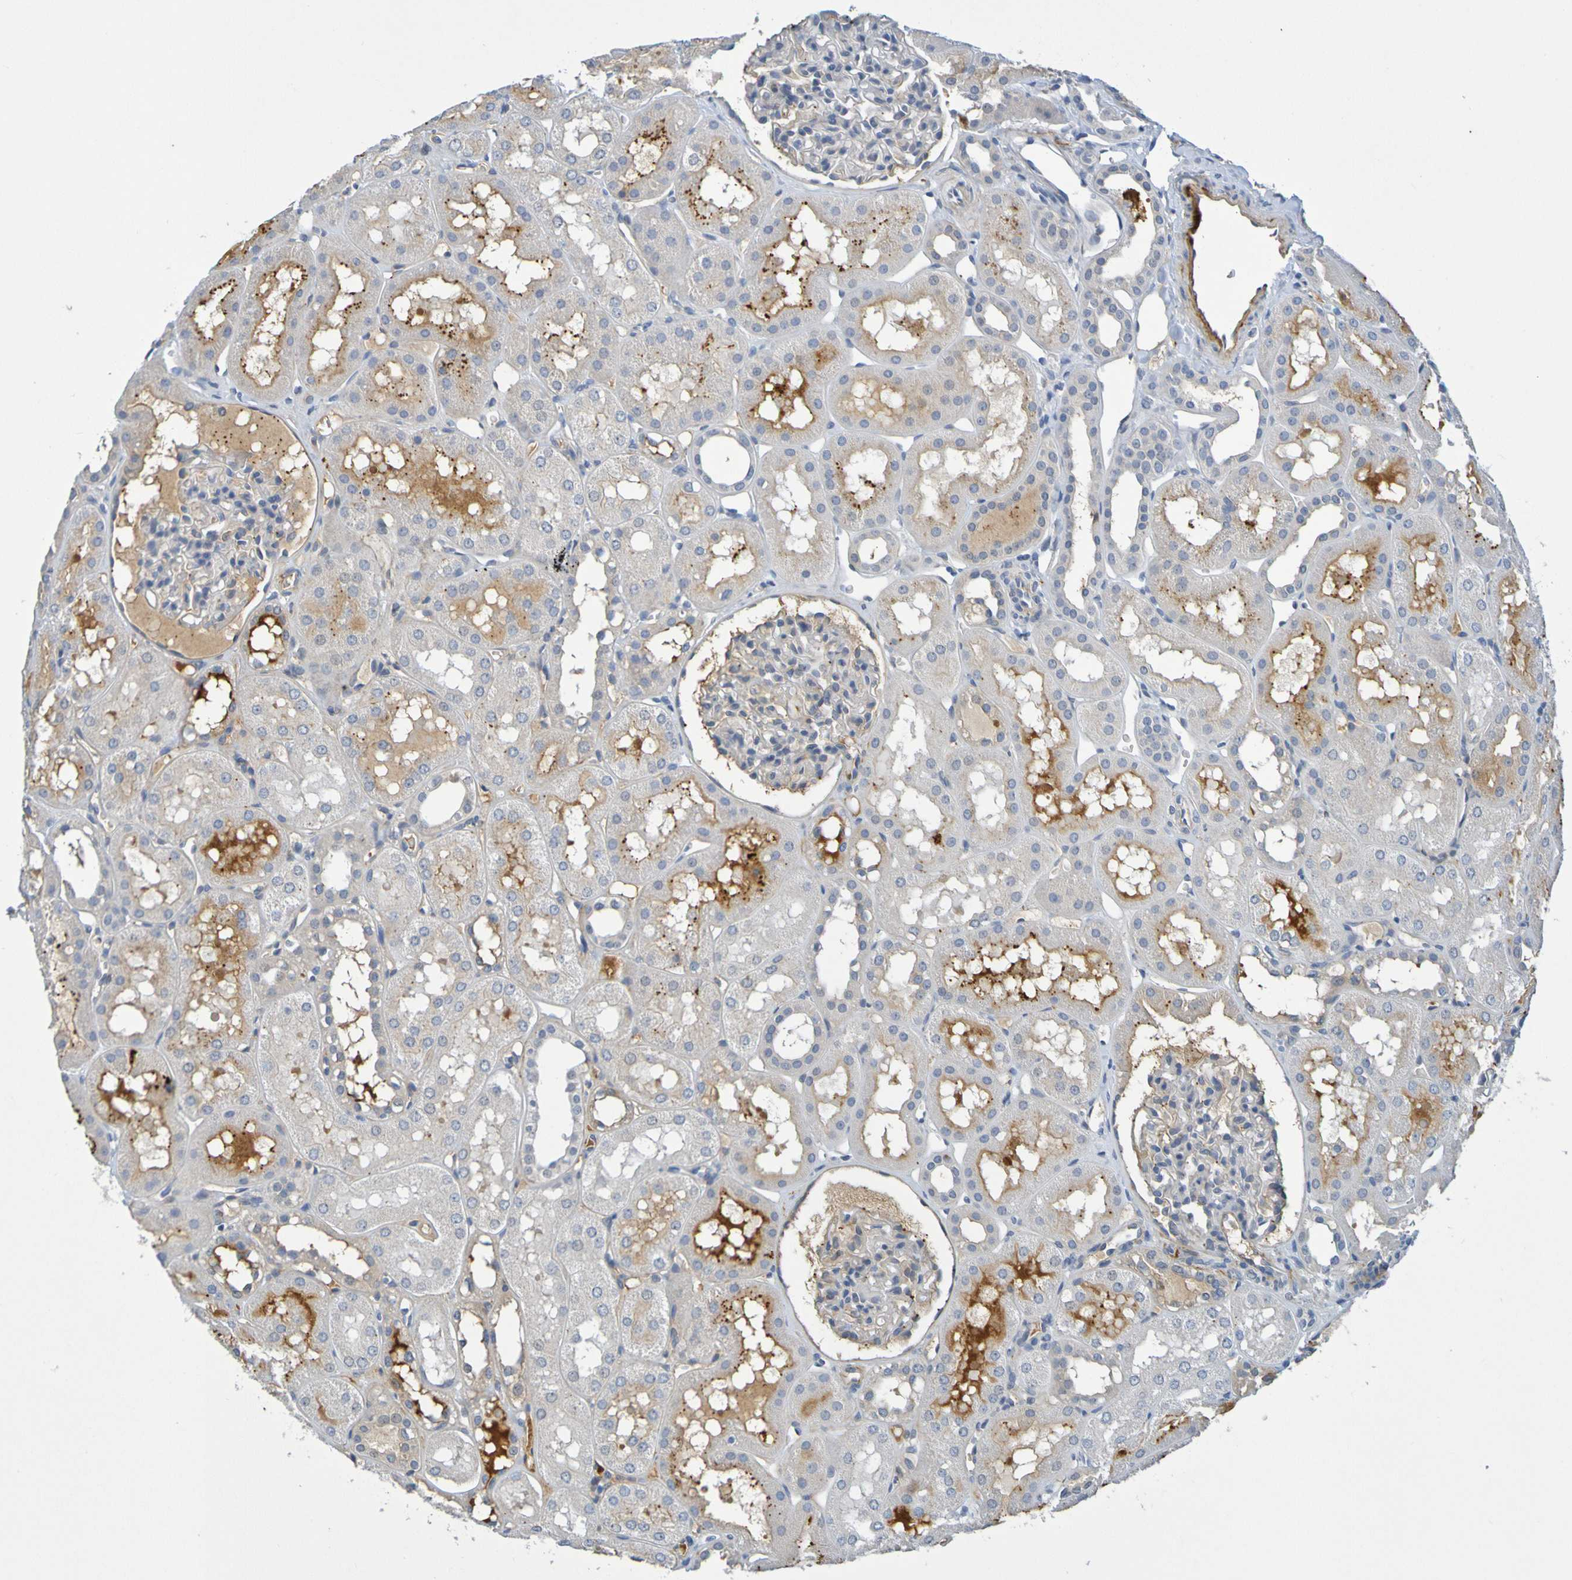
{"staining": {"intensity": "weak", "quantity": "25%-75%", "location": "cytoplasmic/membranous"}, "tissue": "kidney", "cell_type": "Cells in glomeruli", "image_type": "normal", "snomed": [{"axis": "morphology", "description": "Normal tissue, NOS"}, {"axis": "topography", "description": "Kidney"}, {"axis": "topography", "description": "Urinary bladder"}], "caption": "Brown immunohistochemical staining in unremarkable human kidney displays weak cytoplasmic/membranous staining in approximately 25%-75% of cells in glomeruli.", "gene": "IL10", "patient": {"sex": "male", "age": 16}}